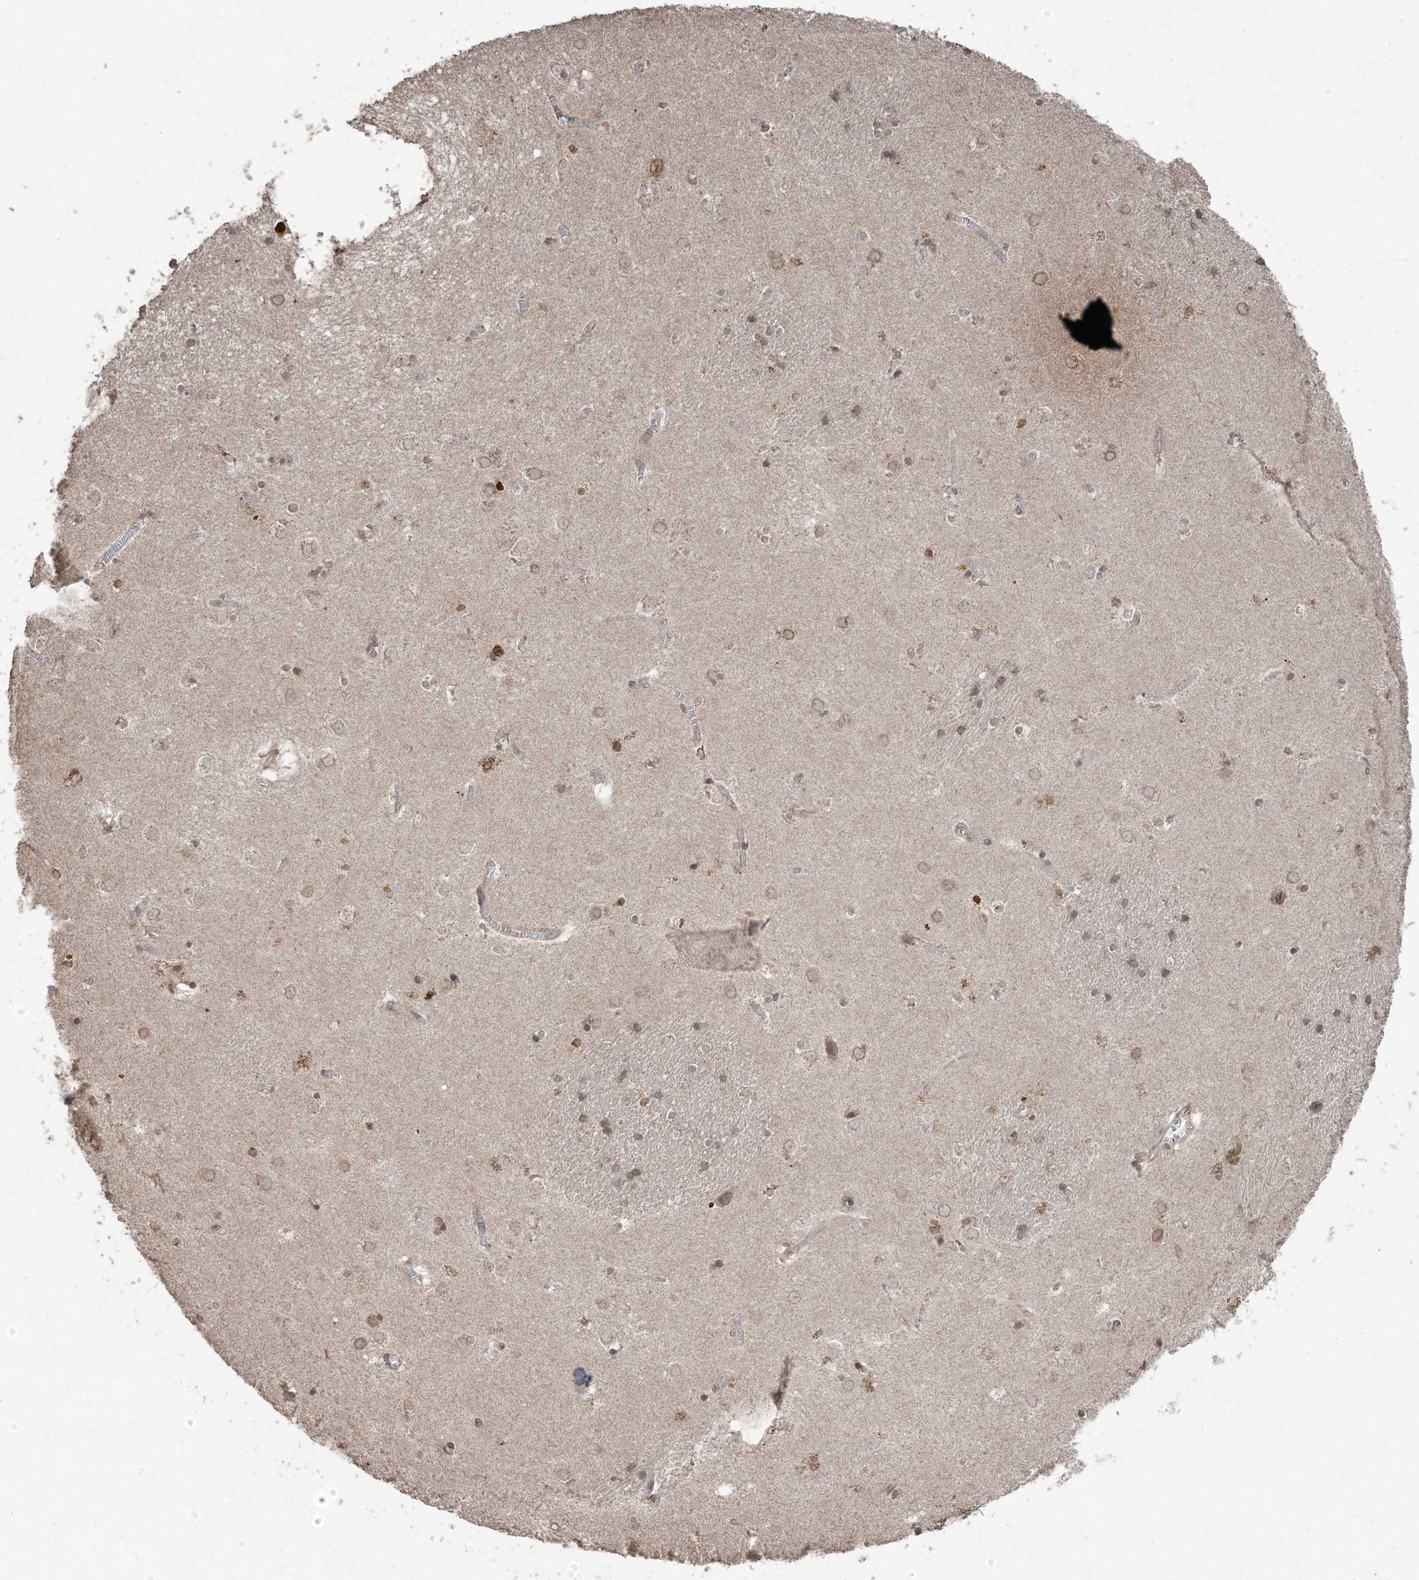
{"staining": {"intensity": "weak", "quantity": "25%-75%", "location": "cytoplasmic/membranous"}, "tissue": "caudate", "cell_type": "Glial cells", "image_type": "normal", "snomed": [{"axis": "morphology", "description": "Normal tissue, NOS"}, {"axis": "topography", "description": "Lateral ventricle wall"}], "caption": "Immunohistochemistry (IHC) (DAB (3,3'-diaminobenzidine)) staining of unremarkable caudate displays weak cytoplasmic/membranous protein staining in approximately 25%-75% of glial cells.", "gene": "DDX19B", "patient": {"sex": "male", "age": 70}}